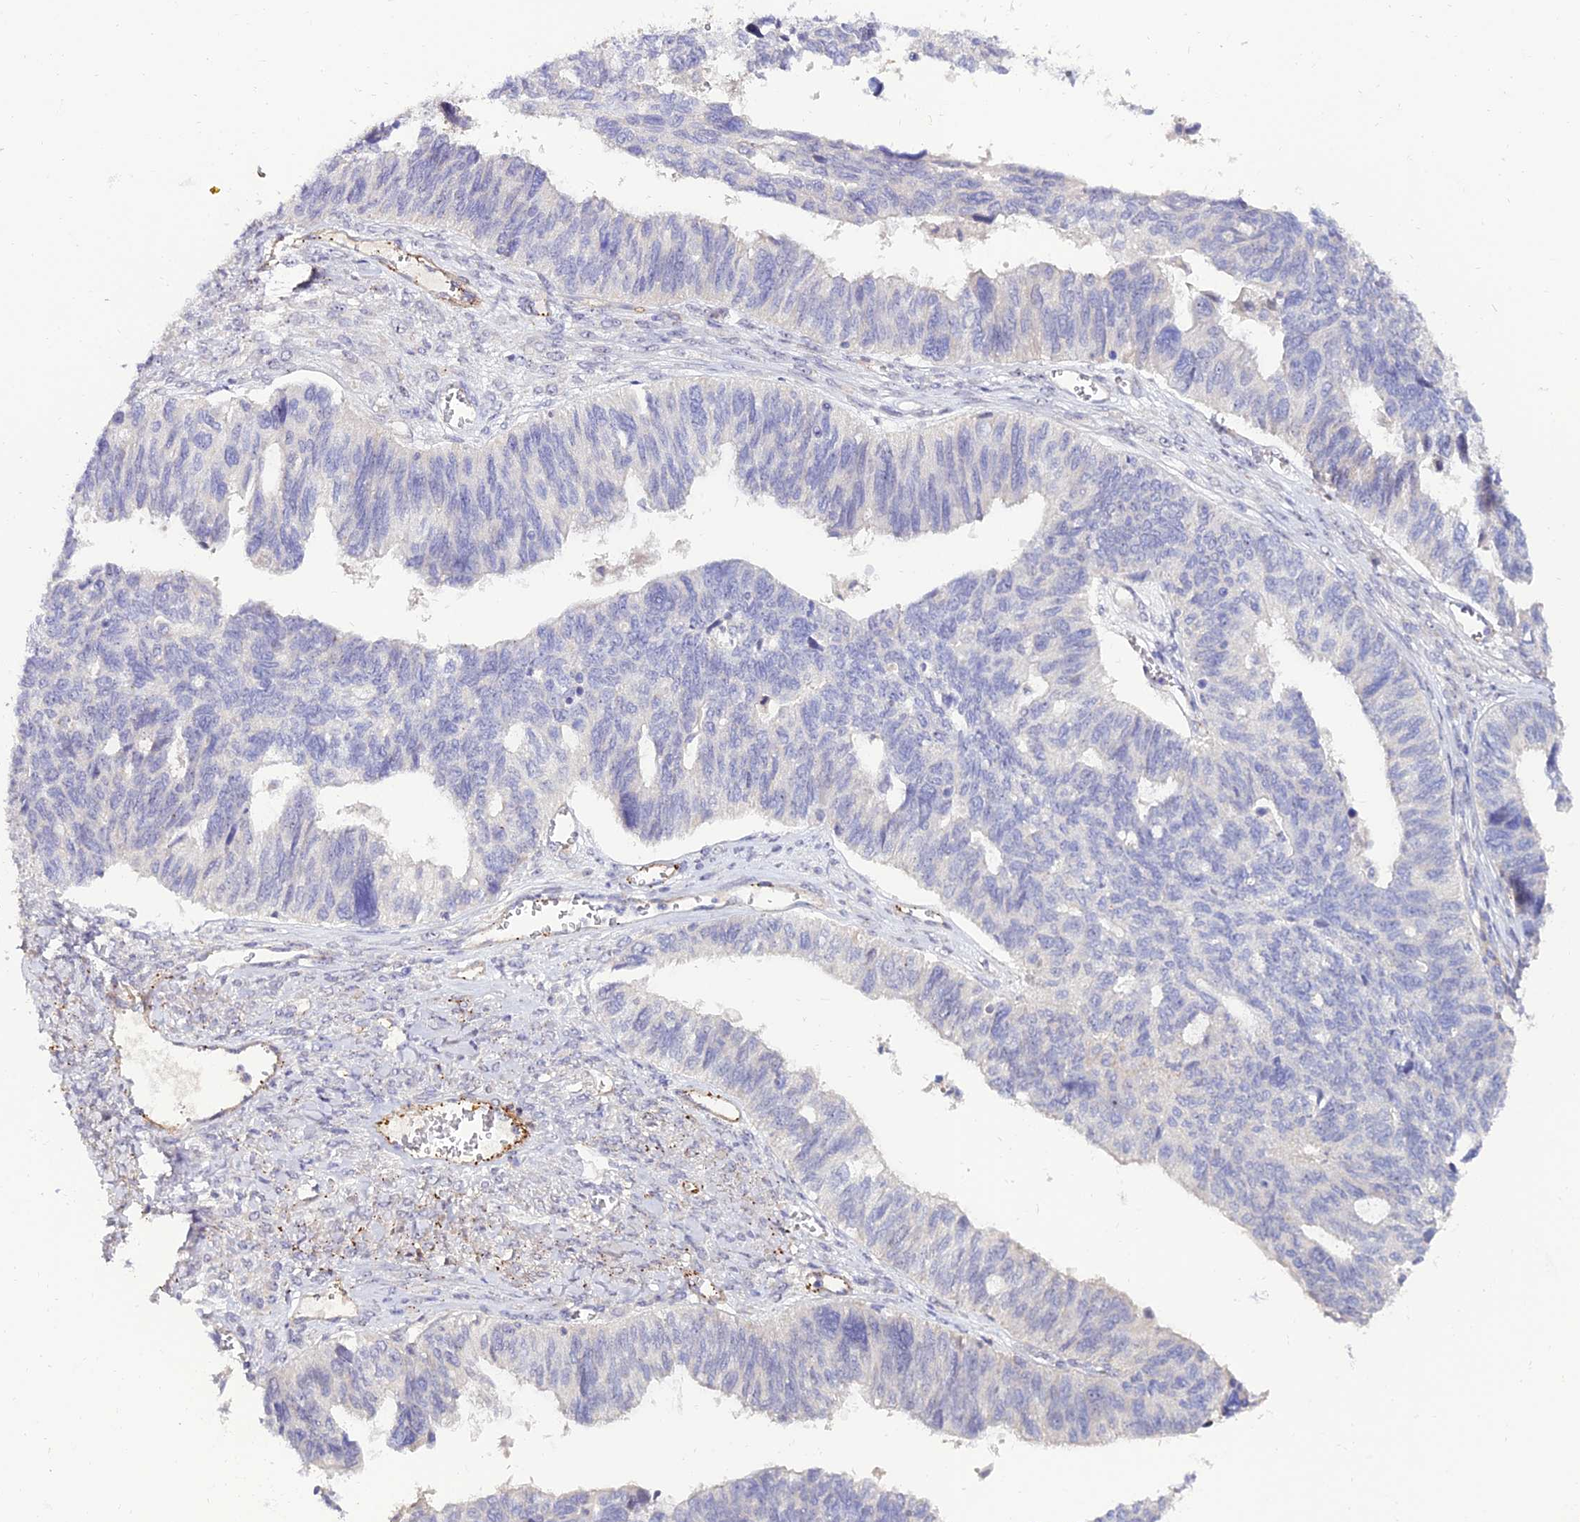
{"staining": {"intensity": "negative", "quantity": "none", "location": "none"}, "tissue": "ovarian cancer", "cell_type": "Tumor cells", "image_type": "cancer", "snomed": [{"axis": "morphology", "description": "Cystadenocarcinoma, serous, NOS"}, {"axis": "topography", "description": "Ovary"}], "caption": "A histopathology image of serous cystadenocarcinoma (ovarian) stained for a protein exhibits no brown staining in tumor cells.", "gene": "ALDH3B2", "patient": {"sex": "female", "age": 79}}